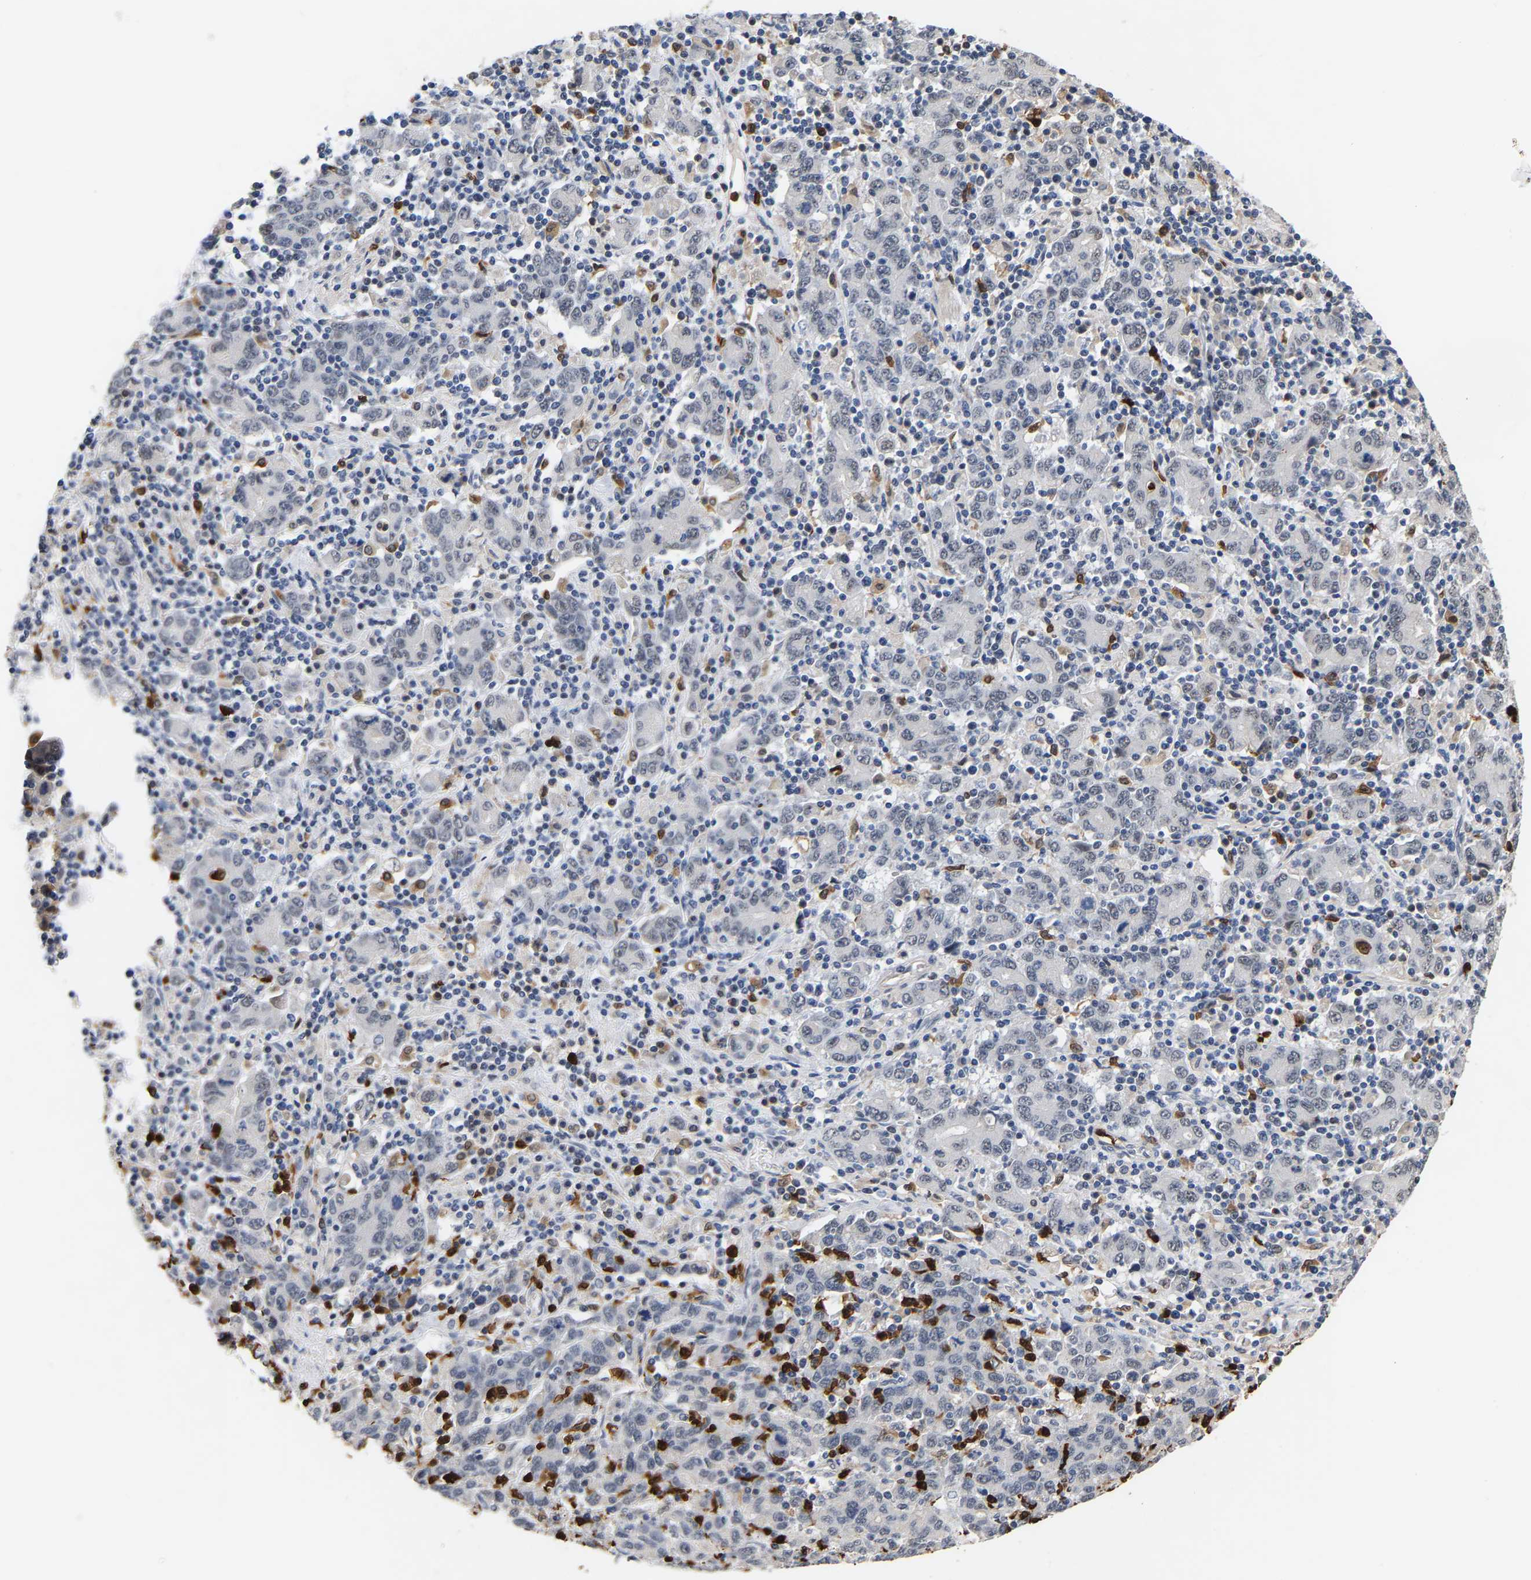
{"staining": {"intensity": "weak", "quantity": "<25%", "location": "nuclear"}, "tissue": "stomach cancer", "cell_type": "Tumor cells", "image_type": "cancer", "snomed": [{"axis": "morphology", "description": "Adenocarcinoma, NOS"}, {"axis": "topography", "description": "Stomach, upper"}], "caption": "Tumor cells show no significant protein expression in stomach cancer. (Stains: DAB IHC with hematoxylin counter stain, Microscopy: brightfield microscopy at high magnification).", "gene": "TDRD7", "patient": {"sex": "male", "age": 69}}